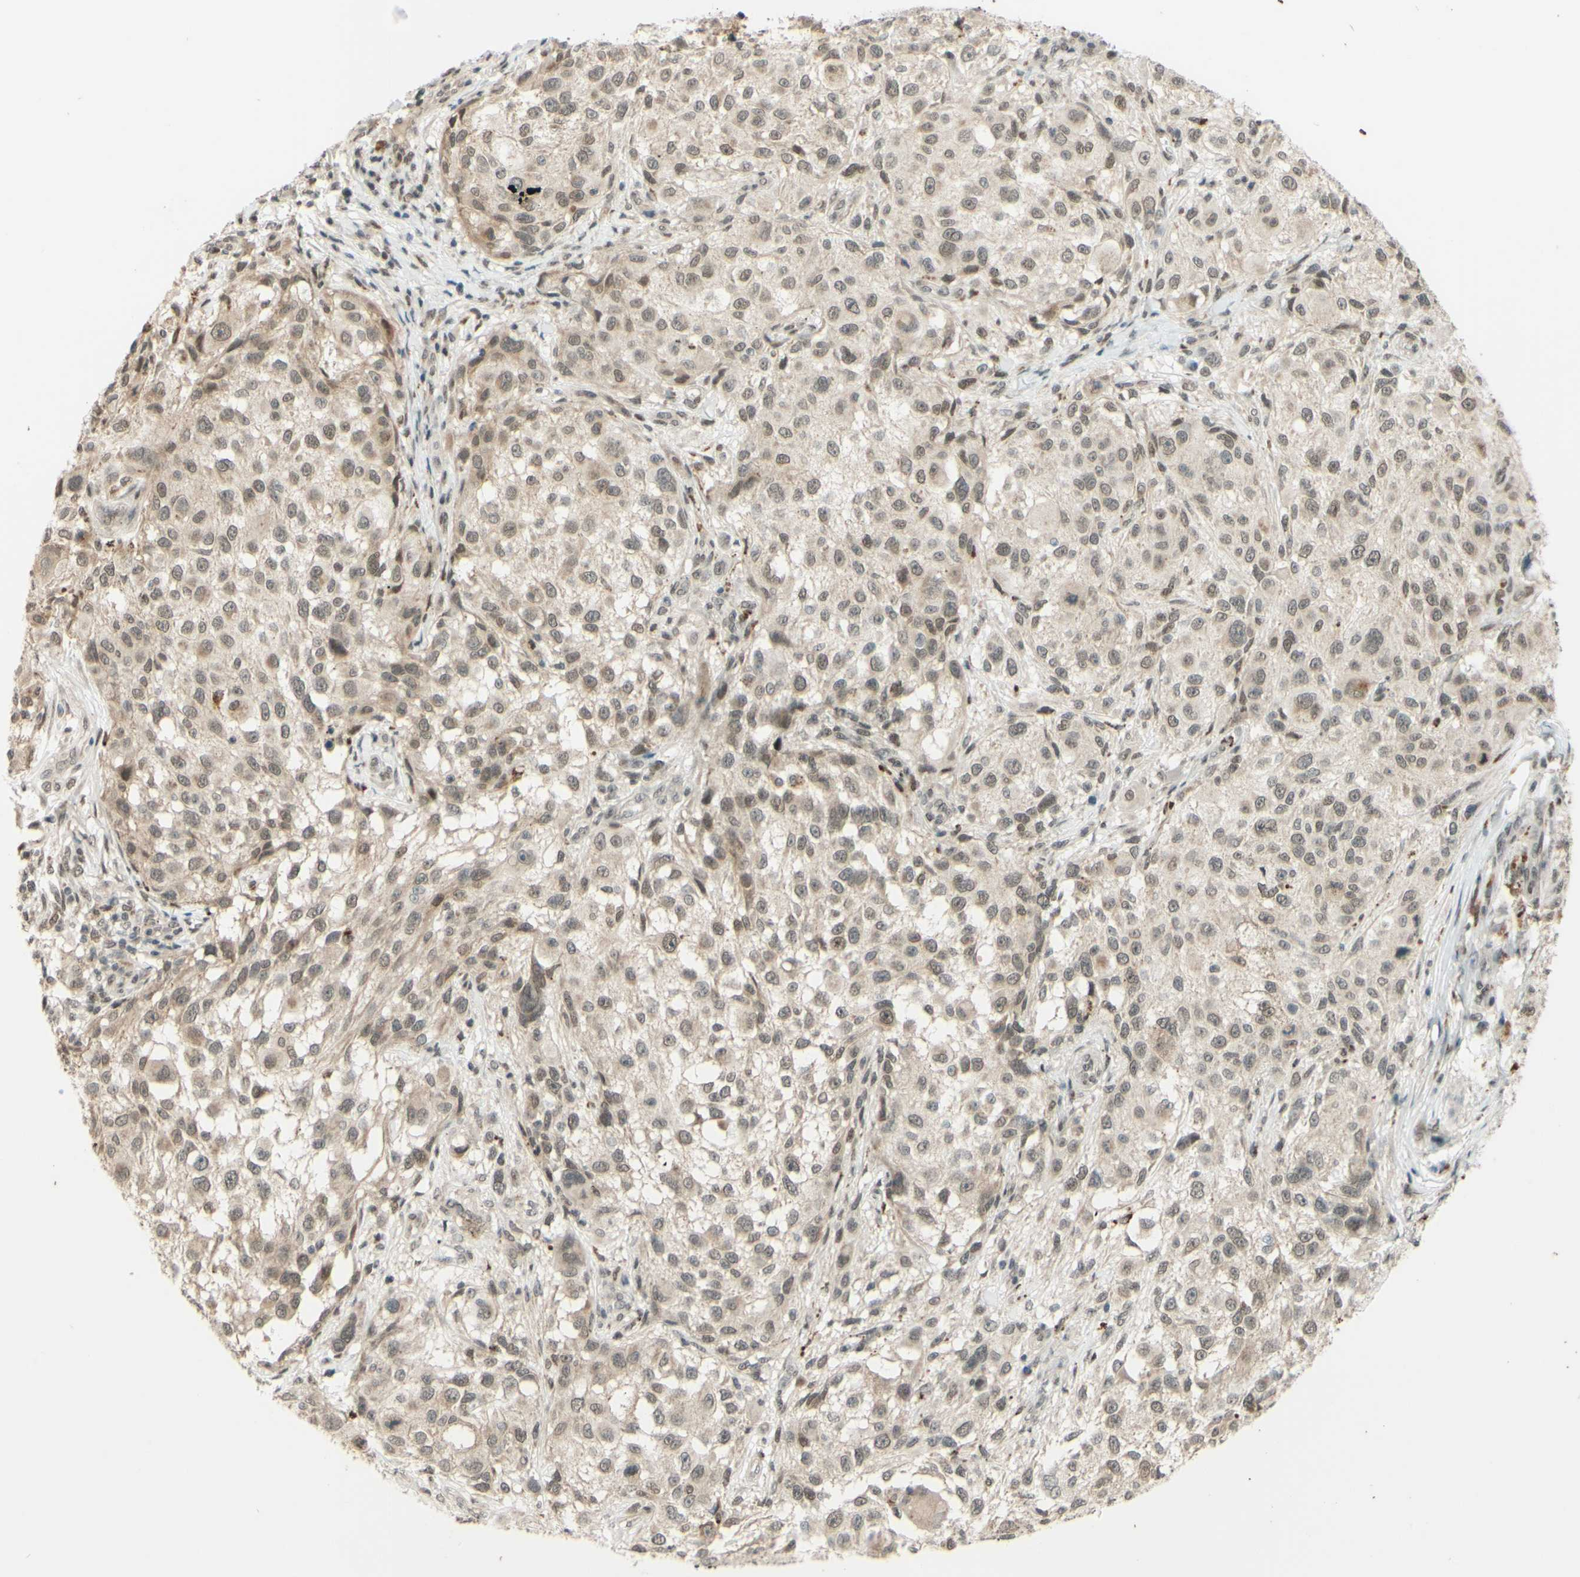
{"staining": {"intensity": "weak", "quantity": ">75%", "location": "cytoplasmic/membranous,nuclear"}, "tissue": "melanoma", "cell_type": "Tumor cells", "image_type": "cancer", "snomed": [{"axis": "morphology", "description": "Necrosis, NOS"}, {"axis": "morphology", "description": "Malignant melanoma, NOS"}, {"axis": "topography", "description": "Skin"}], "caption": "Weak cytoplasmic/membranous and nuclear expression is appreciated in approximately >75% of tumor cells in melanoma. The staining is performed using DAB brown chromogen to label protein expression. The nuclei are counter-stained blue using hematoxylin.", "gene": "SMARCB1", "patient": {"sex": "female", "age": 87}}